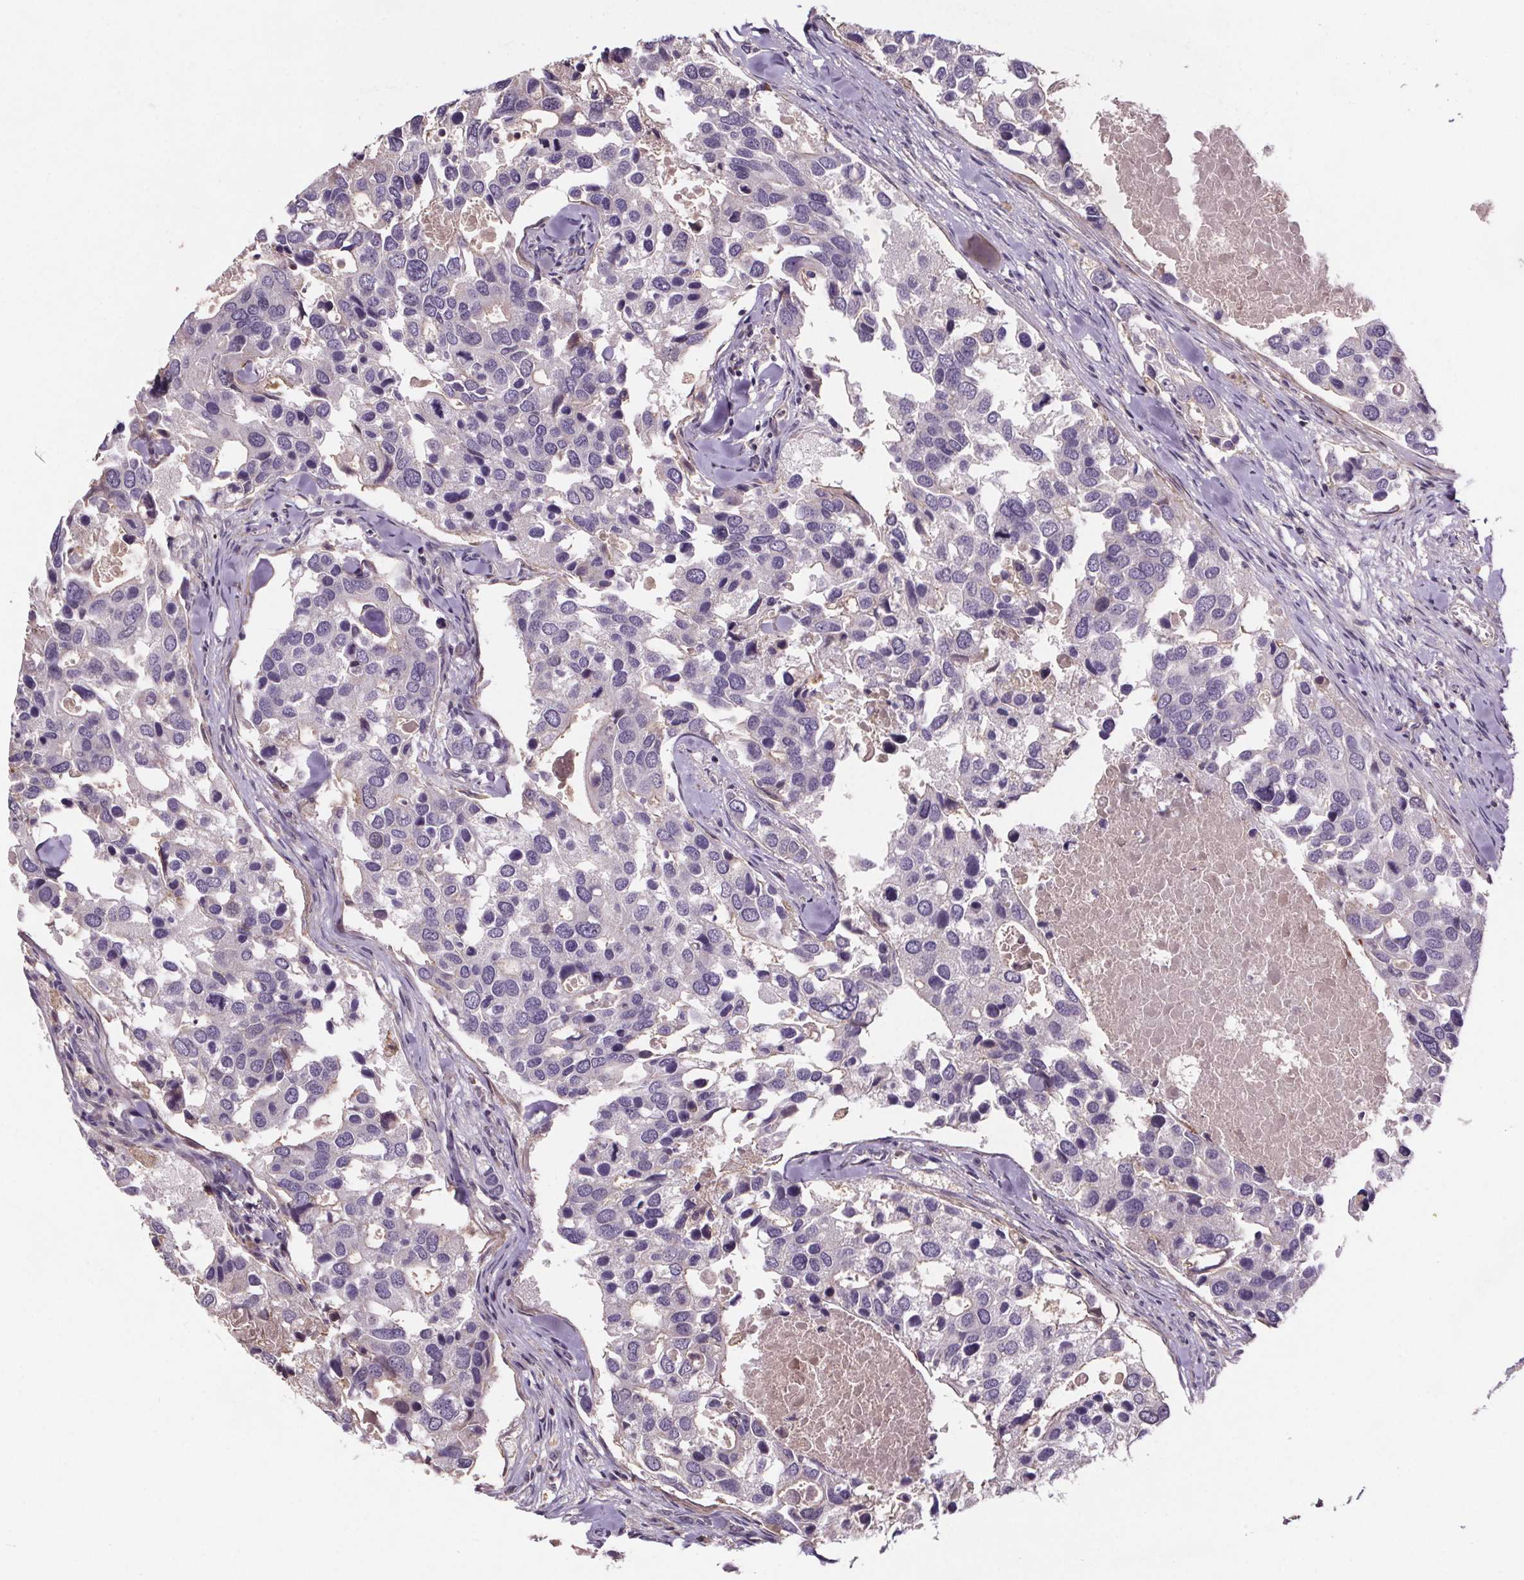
{"staining": {"intensity": "negative", "quantity": "none", "location": "none"}, "tissue": "breast cancer", "cell_type": "Tumor cells", "image_type": "cancer", "snomed": [{"axis": "morphology", "description": "Duct carcinoma"}, {"axis": "topography", "description": "Breast"}], "caption": "A micrograph of intraductal carcinoma (breast) stained for a protein exhibits no brown staining in tumor cells.", "gene": "CLN3", "patient": {"sex": "female", "age": 83}}